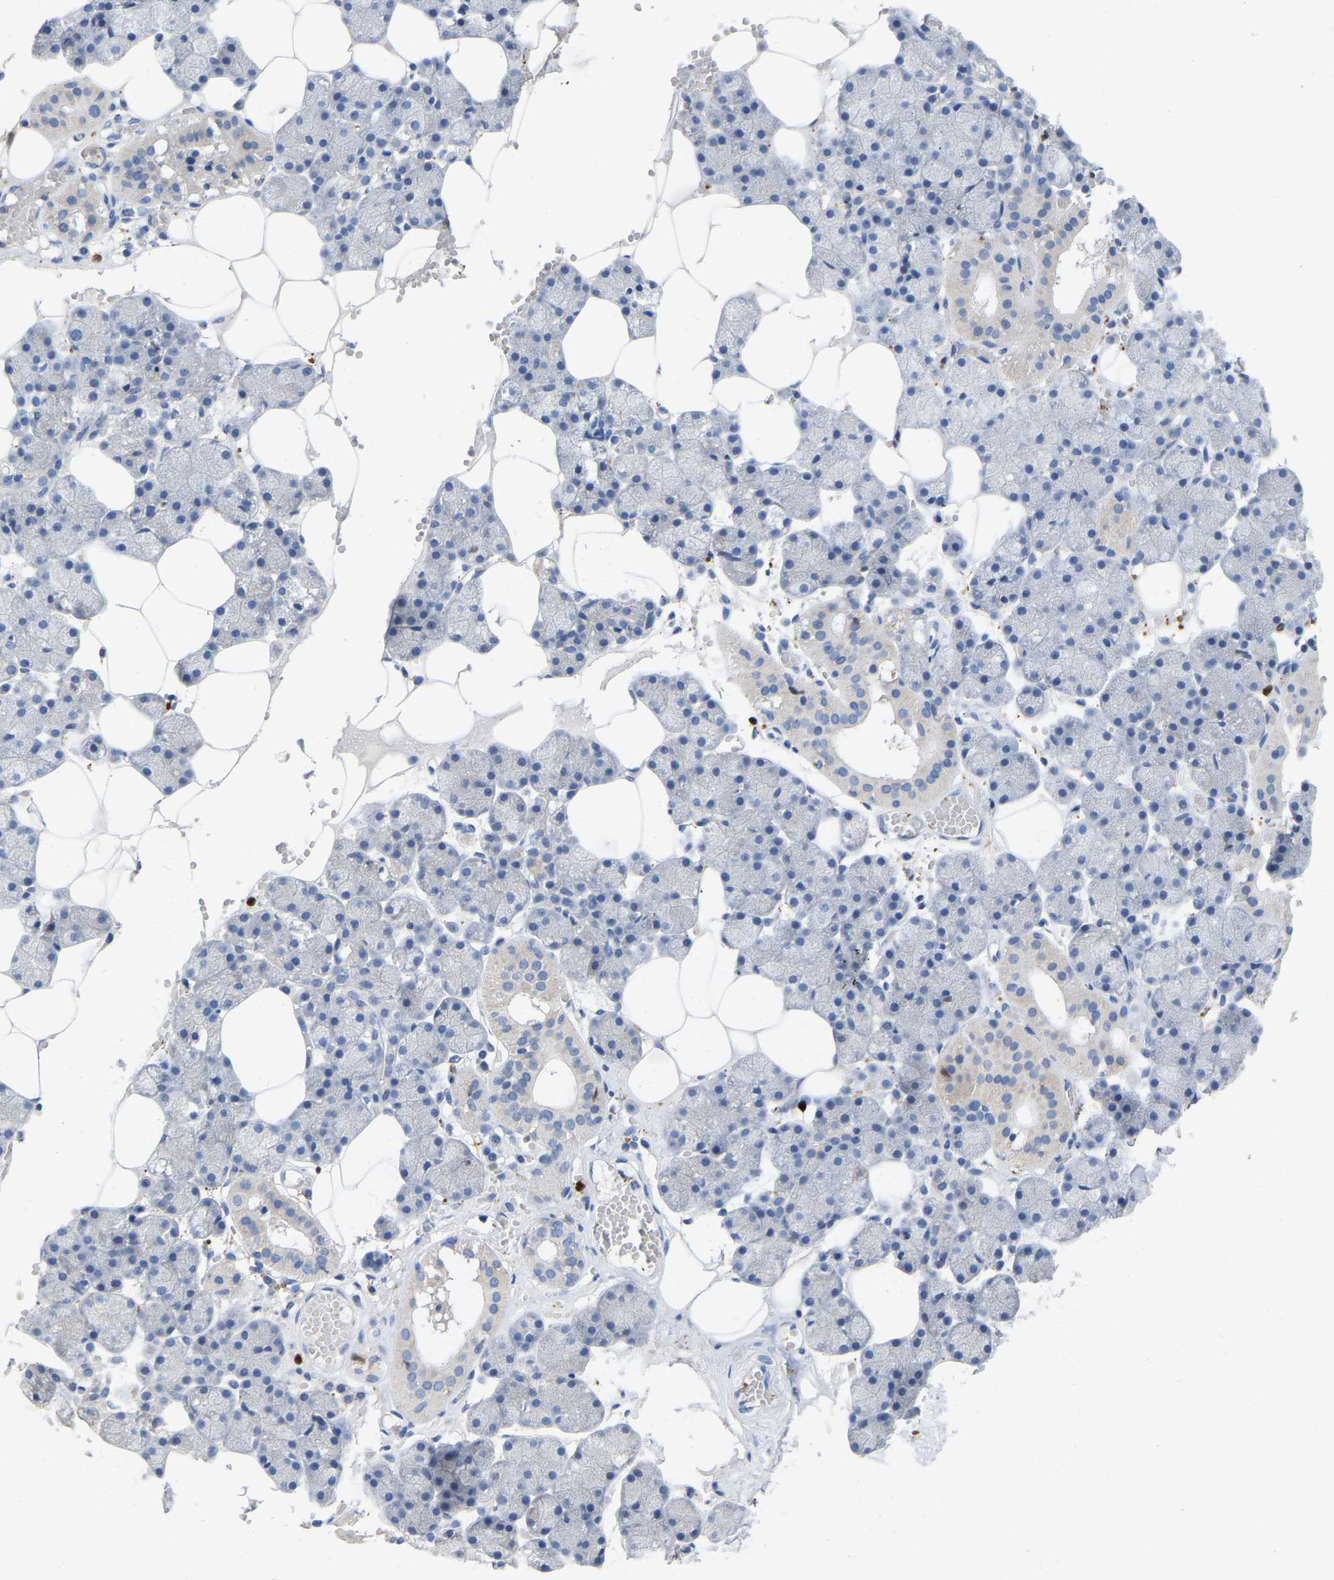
{"staining": {"intensity": "negative", "quantity": "none", "location": "none"}, "tissue": "salivary gland", "cell_type": "Glandular cells", "image_type": "normal", "snomed": [{"axis": "morphology", "description": "Normal tissue, NOS"}, {"axis": "topography", "description": "Salivary gland"}], "caption": "Immunohistochemistry (IHC) photomicrograph of normal salivary gland: human salivary gland stained with DAB demonstrates no significant protein staining in glandular cells.", "gene": "ULBP2", "patient": {"sex": "male", "age": 62}}